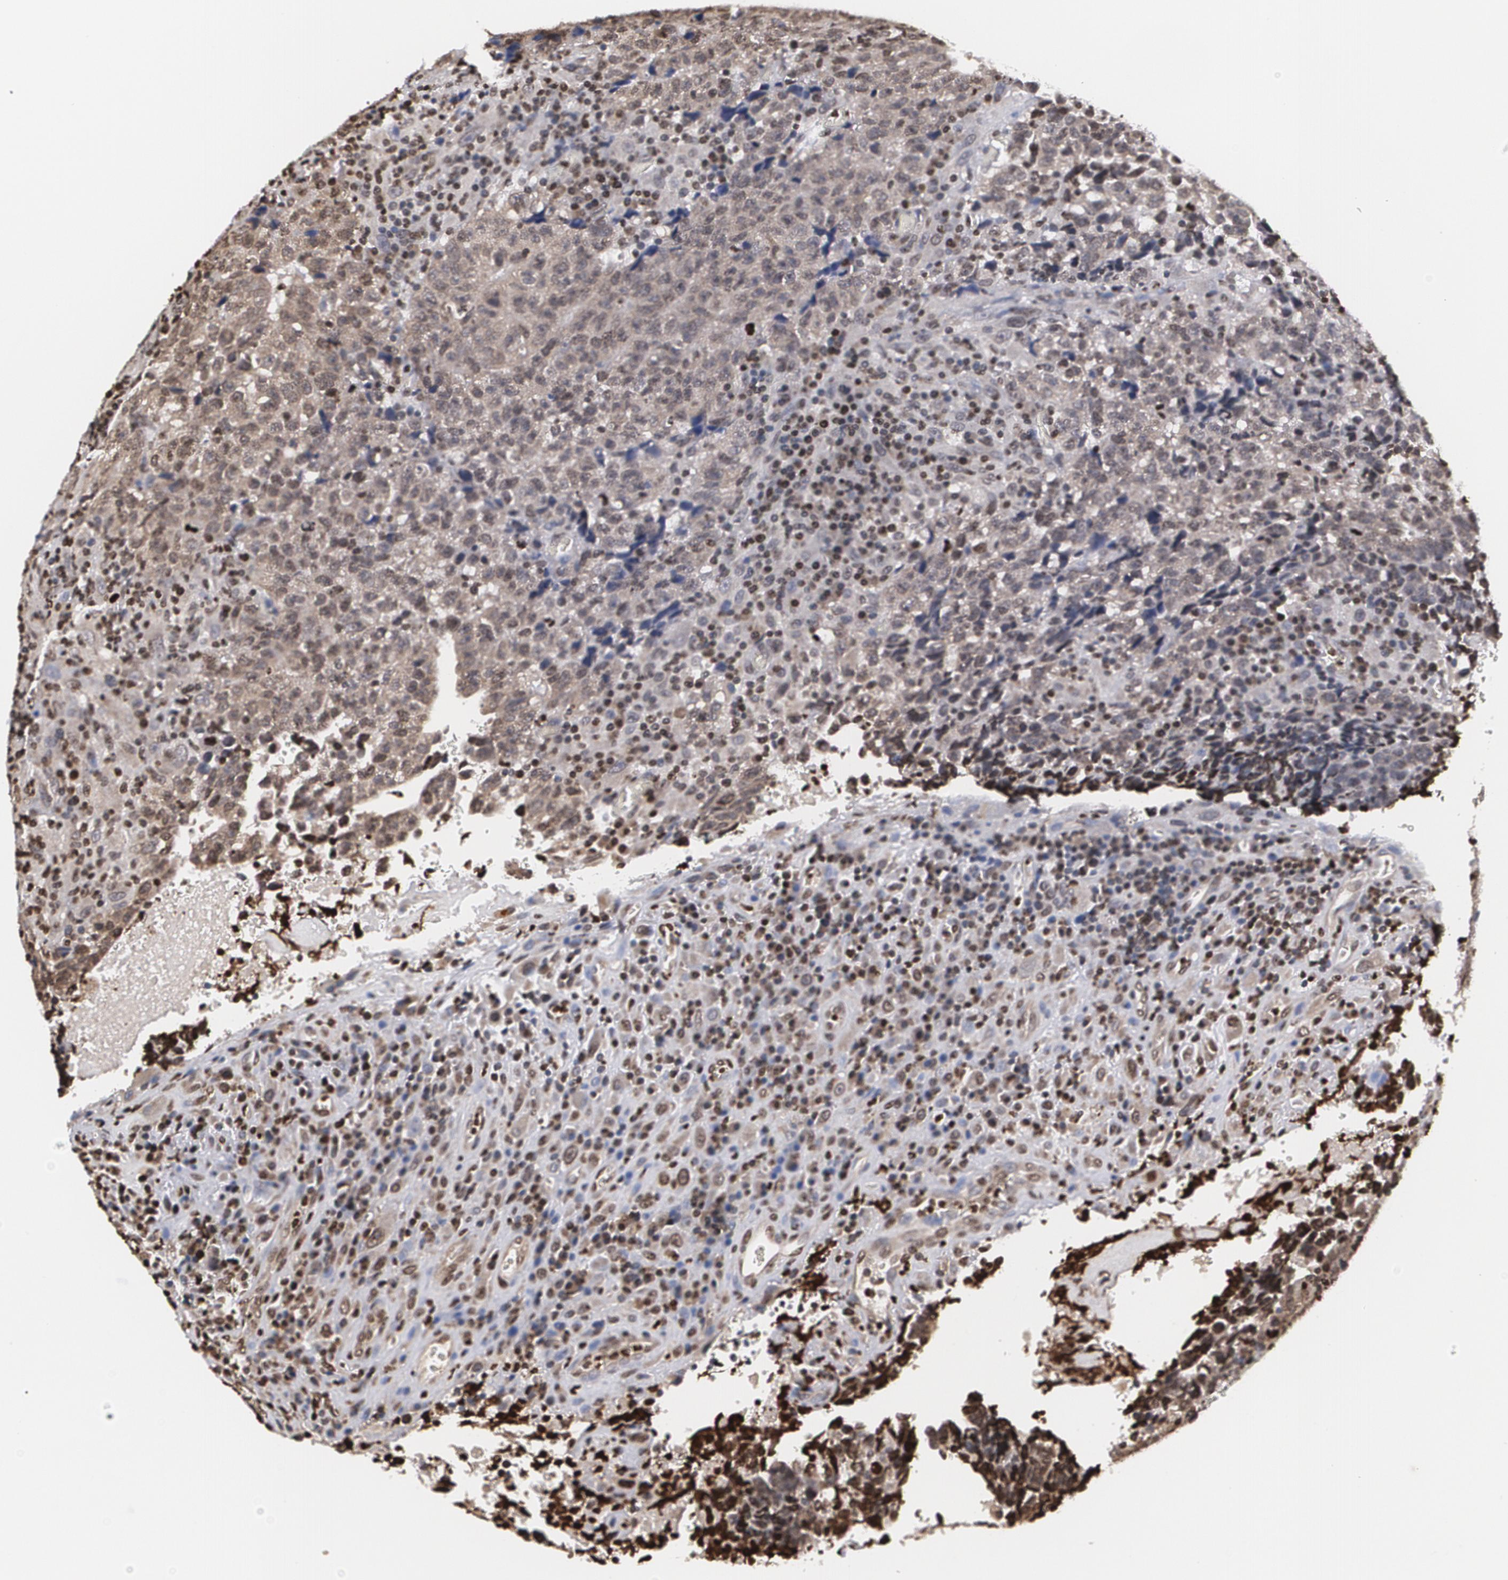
{"staining": {"intensity": "negative", "quantity": "none", "location": "none"}, "tissue": "testis cancer", "cell_type": "Tumor cells", "image_type": "cancer", "snomed": [{"axis": "morphology", "description": "Necrosis, NOS"}, {"axis": "morphology", "description": "Carcinoma, Embryonal, NOS"}, {"axis": "topography", "description": "Testis"}], "caption": "High magnification brightfield microscopy of embryonal carcinoma (testis) stained with DAB (brown) and counterstained with hematoxylin (blue): tumor cells show no significant positivity.", "gene": "MVP", "patient": {"sex": "male", "age": 19}}